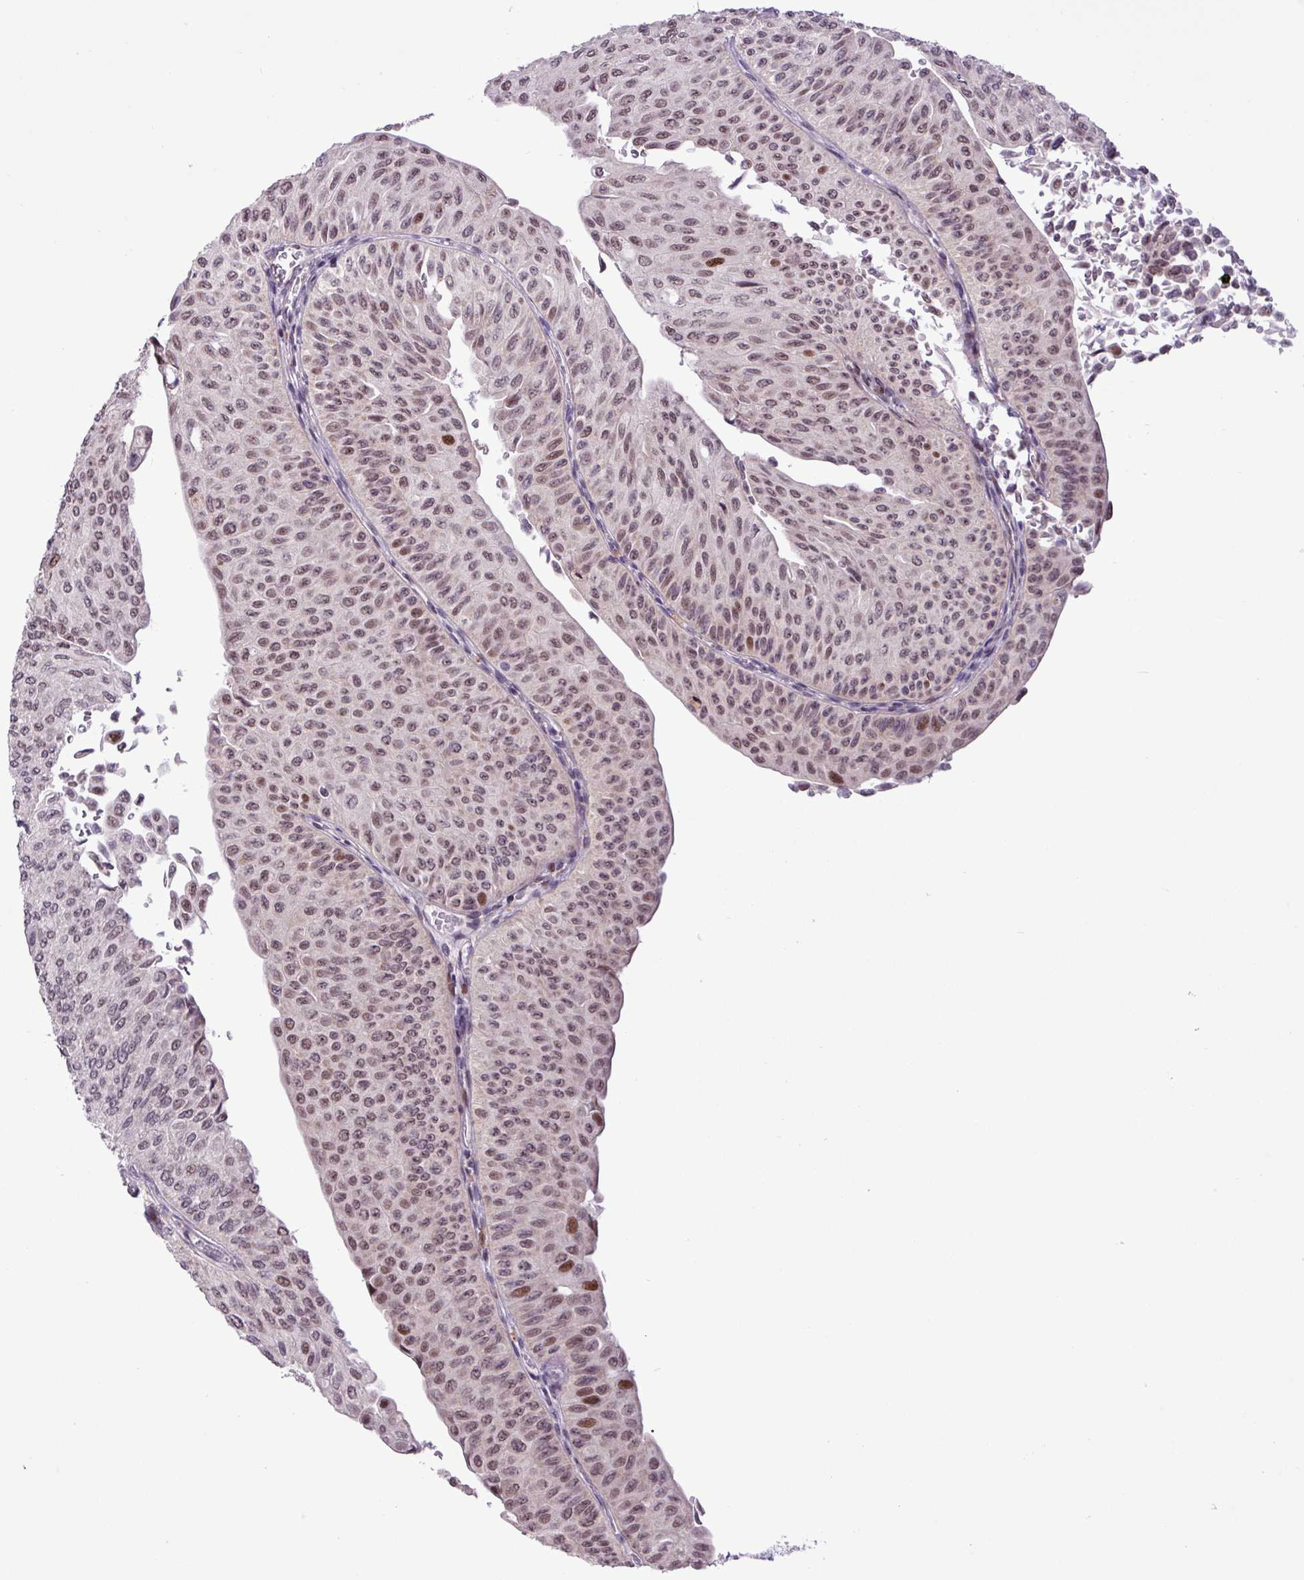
{"staining": {"intensity": "moderate", "quantity": "25%-75%", "location": "nuclear"}, "tissue": "urothelial cancer", "cell_type": "Tumor cells", "image_type": "cancer", "snomed": [{"axis": "morphology", "description": "Urothelial carcinoma, NOS"}, {"axis": "topography", "description": "Urinary bladder"}], "caption": "Immunohistochemistry (IHC) histopathology image of urothelial cancer stained for a protein (brown), which reveals medium levels of moderate nuclear positivity in approximately 25%-75% of tumor cells.", "gene": "ZNF354A", "patient": {"sex": "male", "age": 59}}